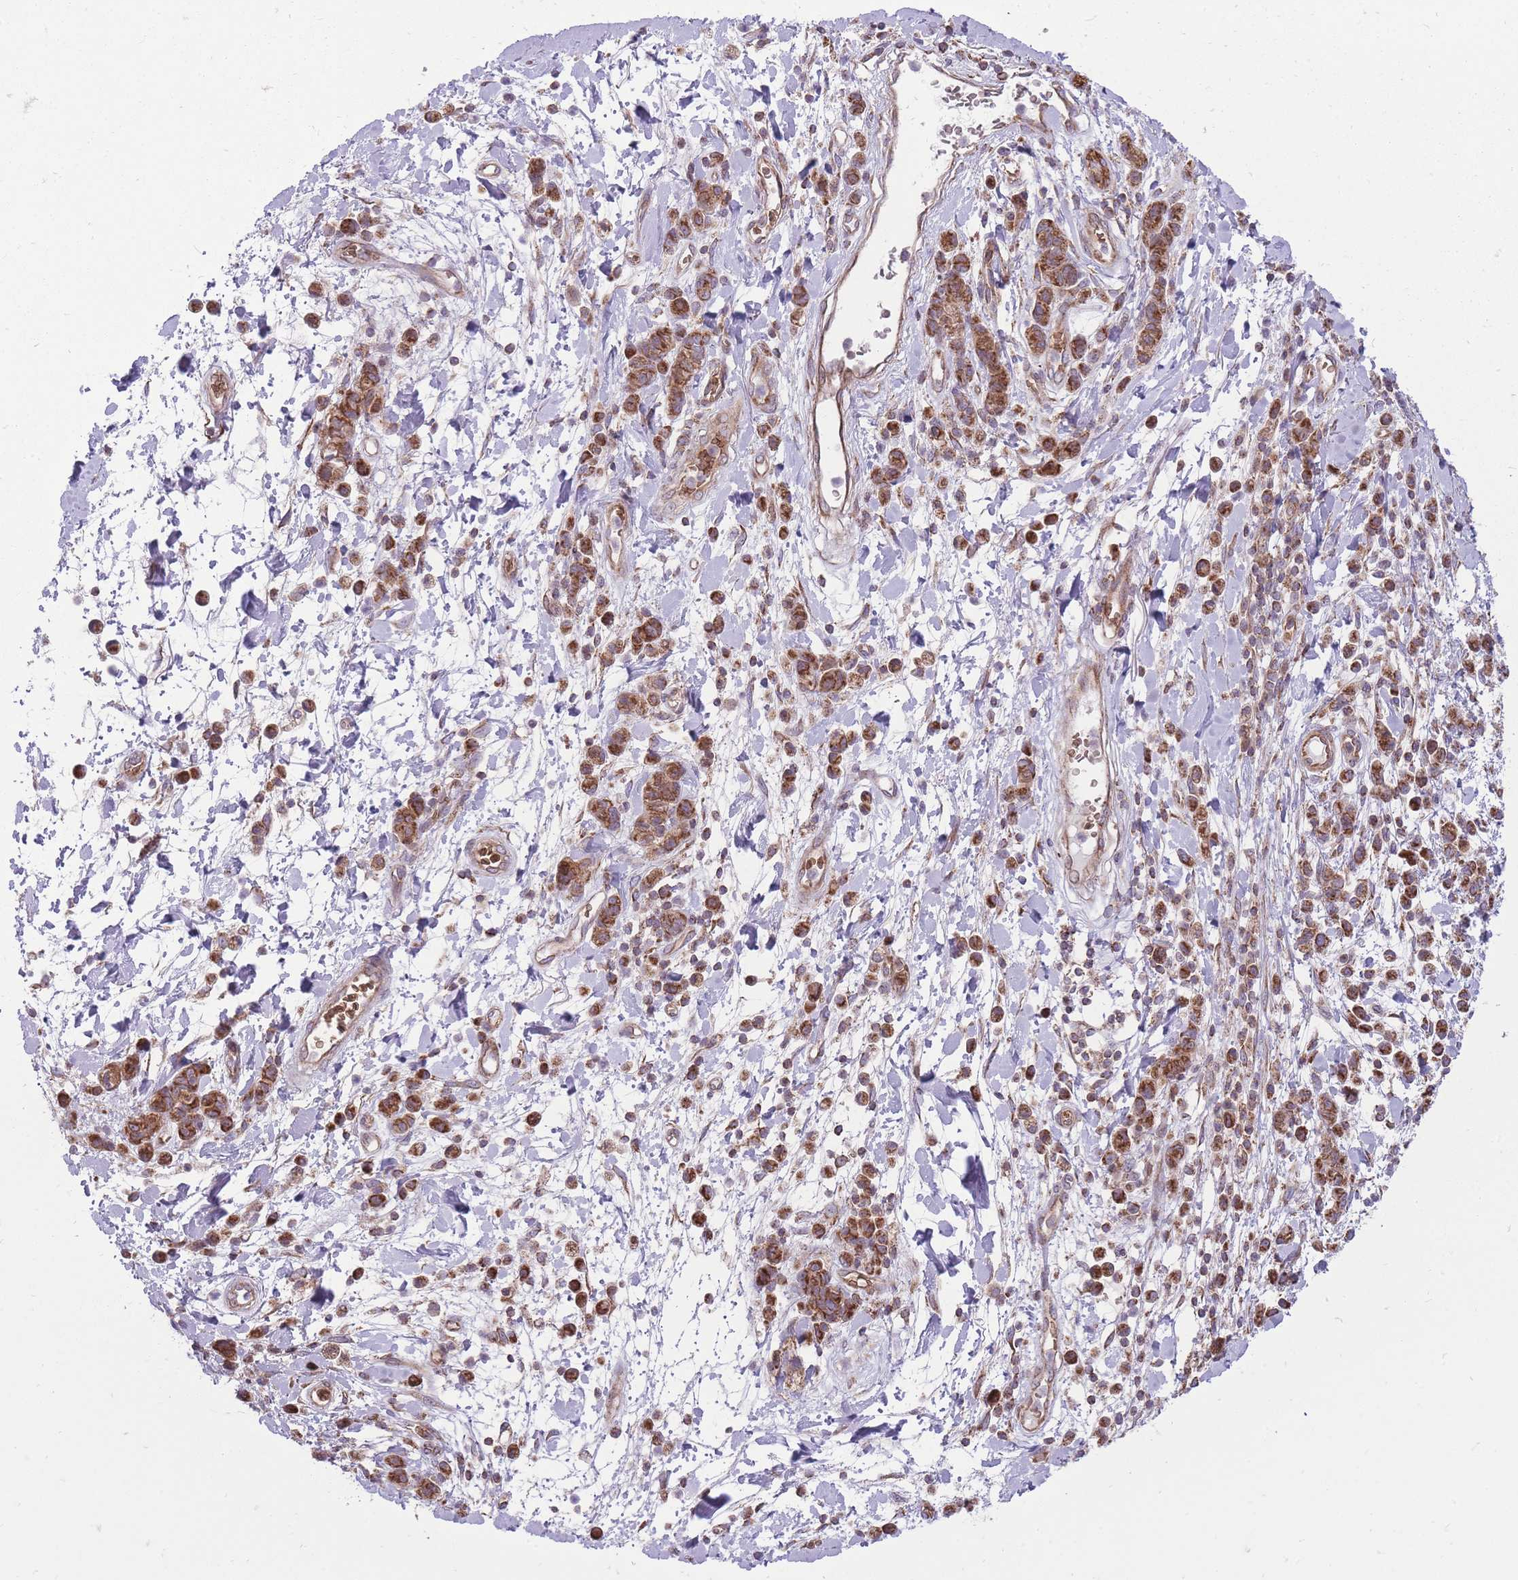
{"staining": {"intensity": "strong", "quantity": ">75%", "location": "cytoplasmic/membranous"}, "tissue": "stomach cancer", "cell_type": "Tumor cells", "image_type": "cancer", "snomed": [{"axis": "morphology", "description": "Adenocarcinoma, NOS"}, {"axis": "topography", "description": "Stomach"}], "caption": "Brown immunohistochemical staining in stomach cancer (adenocarcinoma) demonstrates strong cytoplasmic/membranous expression in about >75% of tumor cells.", "gene": "ANKRD10", "patient": {"sex": "male", "age": 77}}